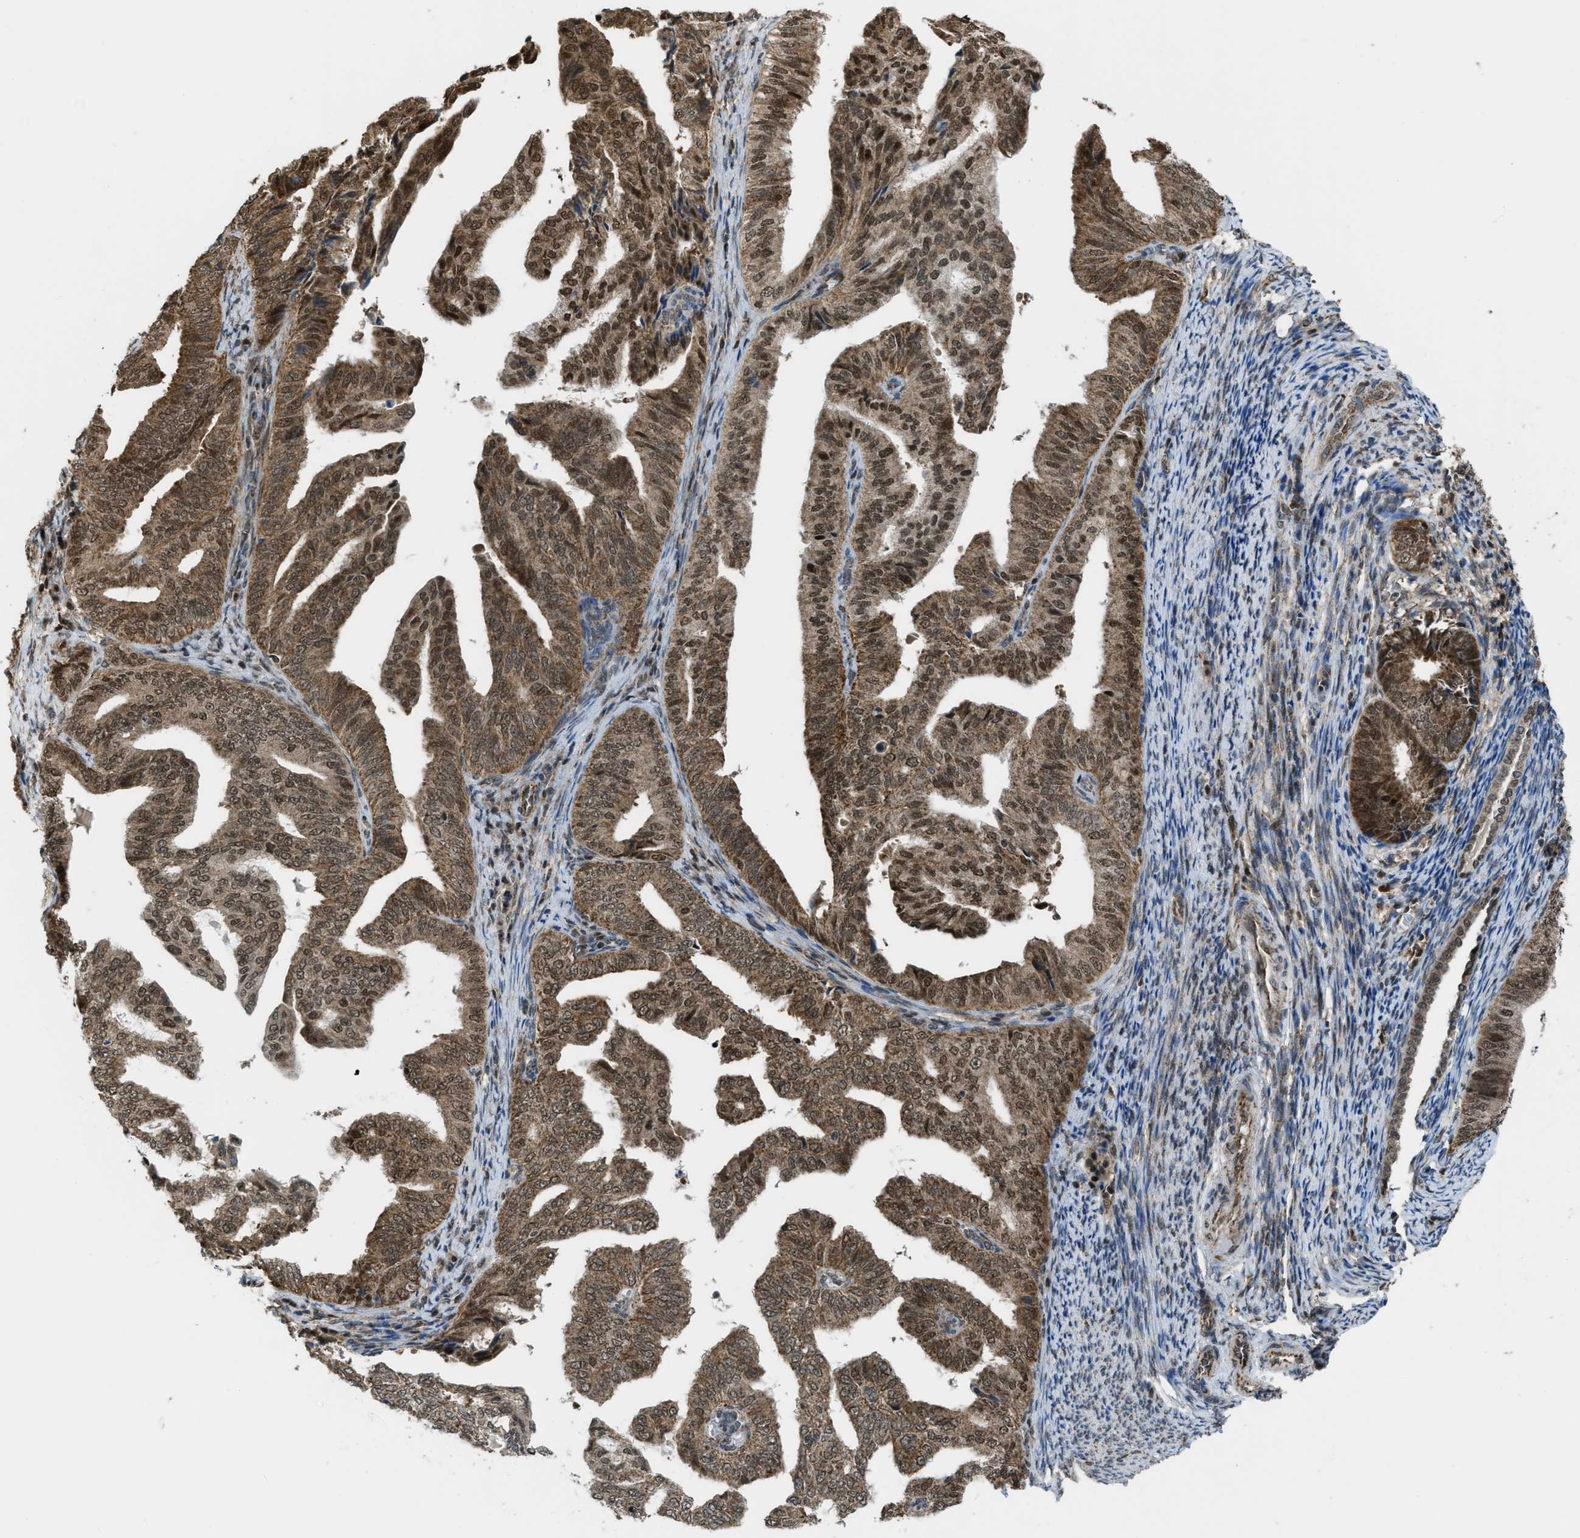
{"staining": {"intensity": "strong", "quantity": ">75%", "location": "cytoplasmic/membranous,nuclear"}, "tissue": "endometrial cancer", "cell_type": "Tumor cells", "image_type": "cancer", "snomed": [{"axis": "morphology", "description": "Adenocarcinoma, NOS"}, {"axis": "topography", "description": "Endometrium"}], "caption": "Immunohistochemical staining of endometrial cancer shows high levels of strong cytoplasmic/membranous and nuclear protein expression in approximately >75% of tumor cells.", "gene": "TNPO1", "patient": {"sex": "female", "age": 58}}